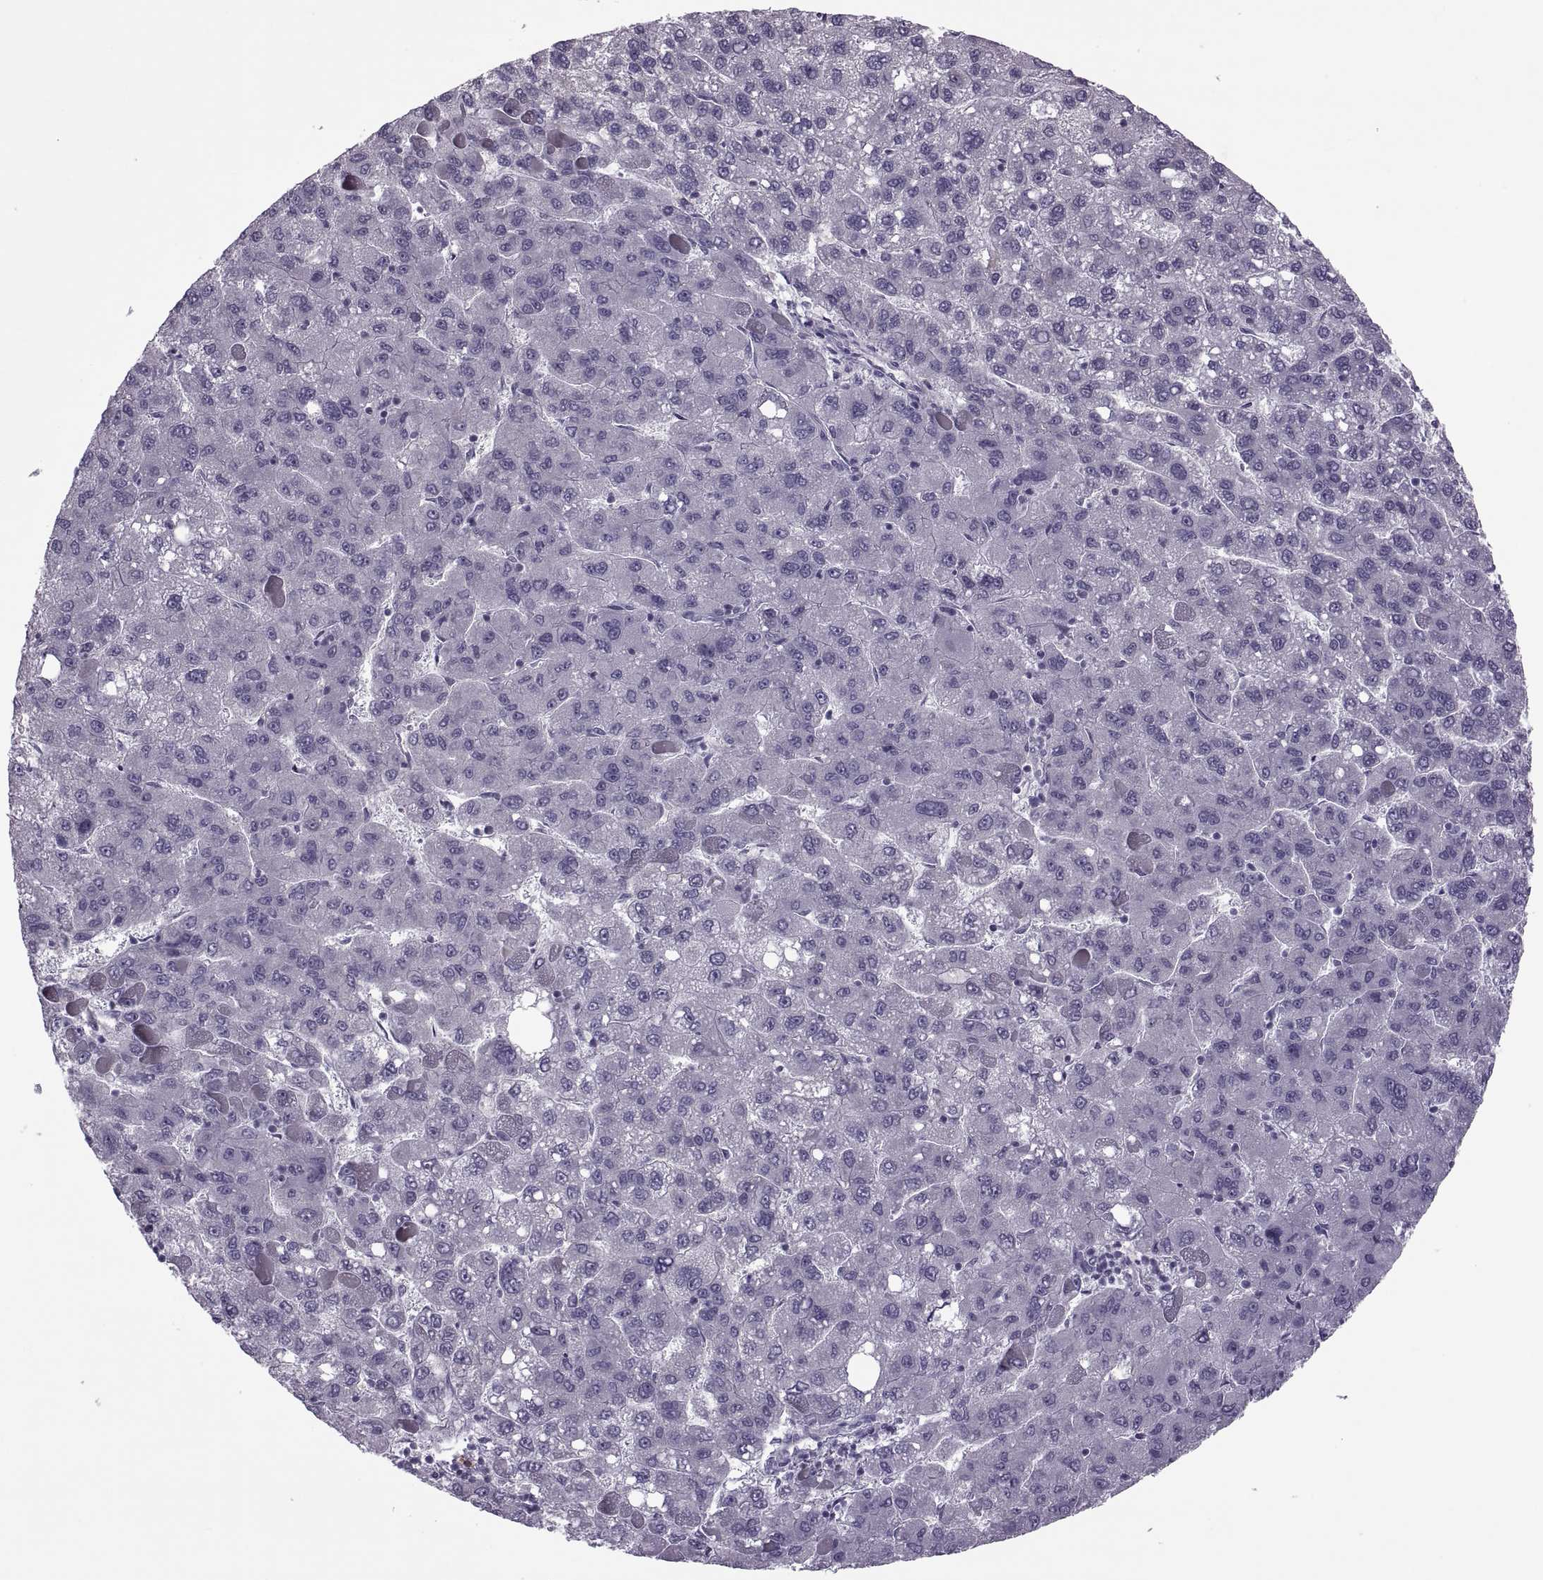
{"staining": {"intensity": "negative", "quantity": "none", "location": "none"}, "tissue": "liver cancer", "cell_type": "Tumor cells", "image_type": "cancer", "snomed": [{"axis": "morphology", "description": "Carcinoma, Hepatocellular, NOS"}, {"axis": "topography", "description": "Liver"}], "caption": "A histopathology image of human liver cancer (hepatocellular carcinoma) is negative for staining in tumor cells.", "gene": "ODF3", "patient": {"sex": "female", "age": 82}}